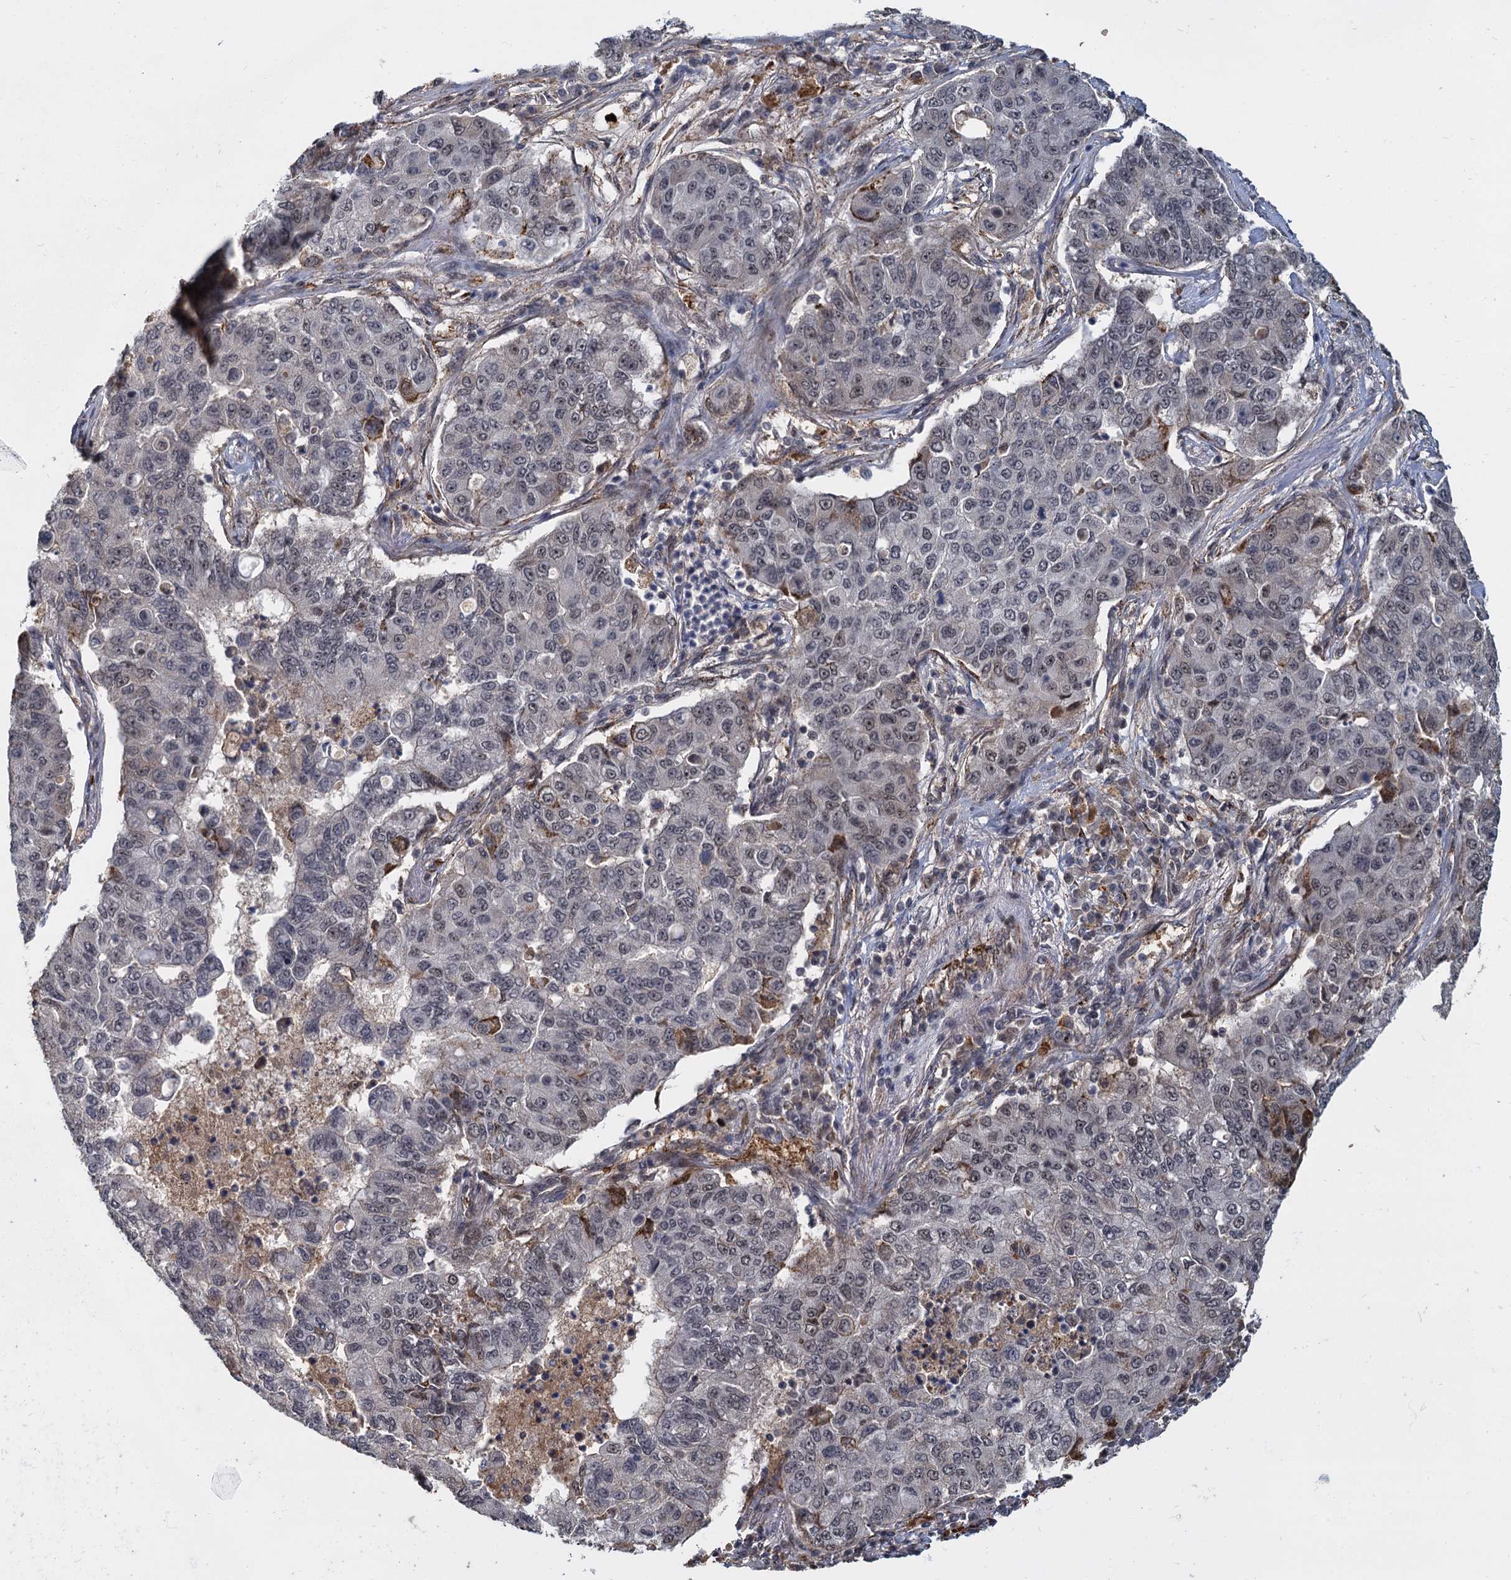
{"staining": {"intensity": "weak", "quantity": "<25%", "location": "nuclear"}, "tissue": "lung cancer", "cell_type": "Tumor cells", "image_type": "cancer", "snomed": [{"axis": "morphology", "description": "Squamous cell carcinoma, NOS"}, {"axis": "topography", "description": "Lung"}], "caption": "IHC histopathology image of neoplastic tissue: squamous cell carcinoma (lung) stained with DAB (3,3'-diaminobenzidine) reveals no significant protein positivity in tumor cells.", "gene": "FANCI", "patient": {"sex": "male", "age": 74}}